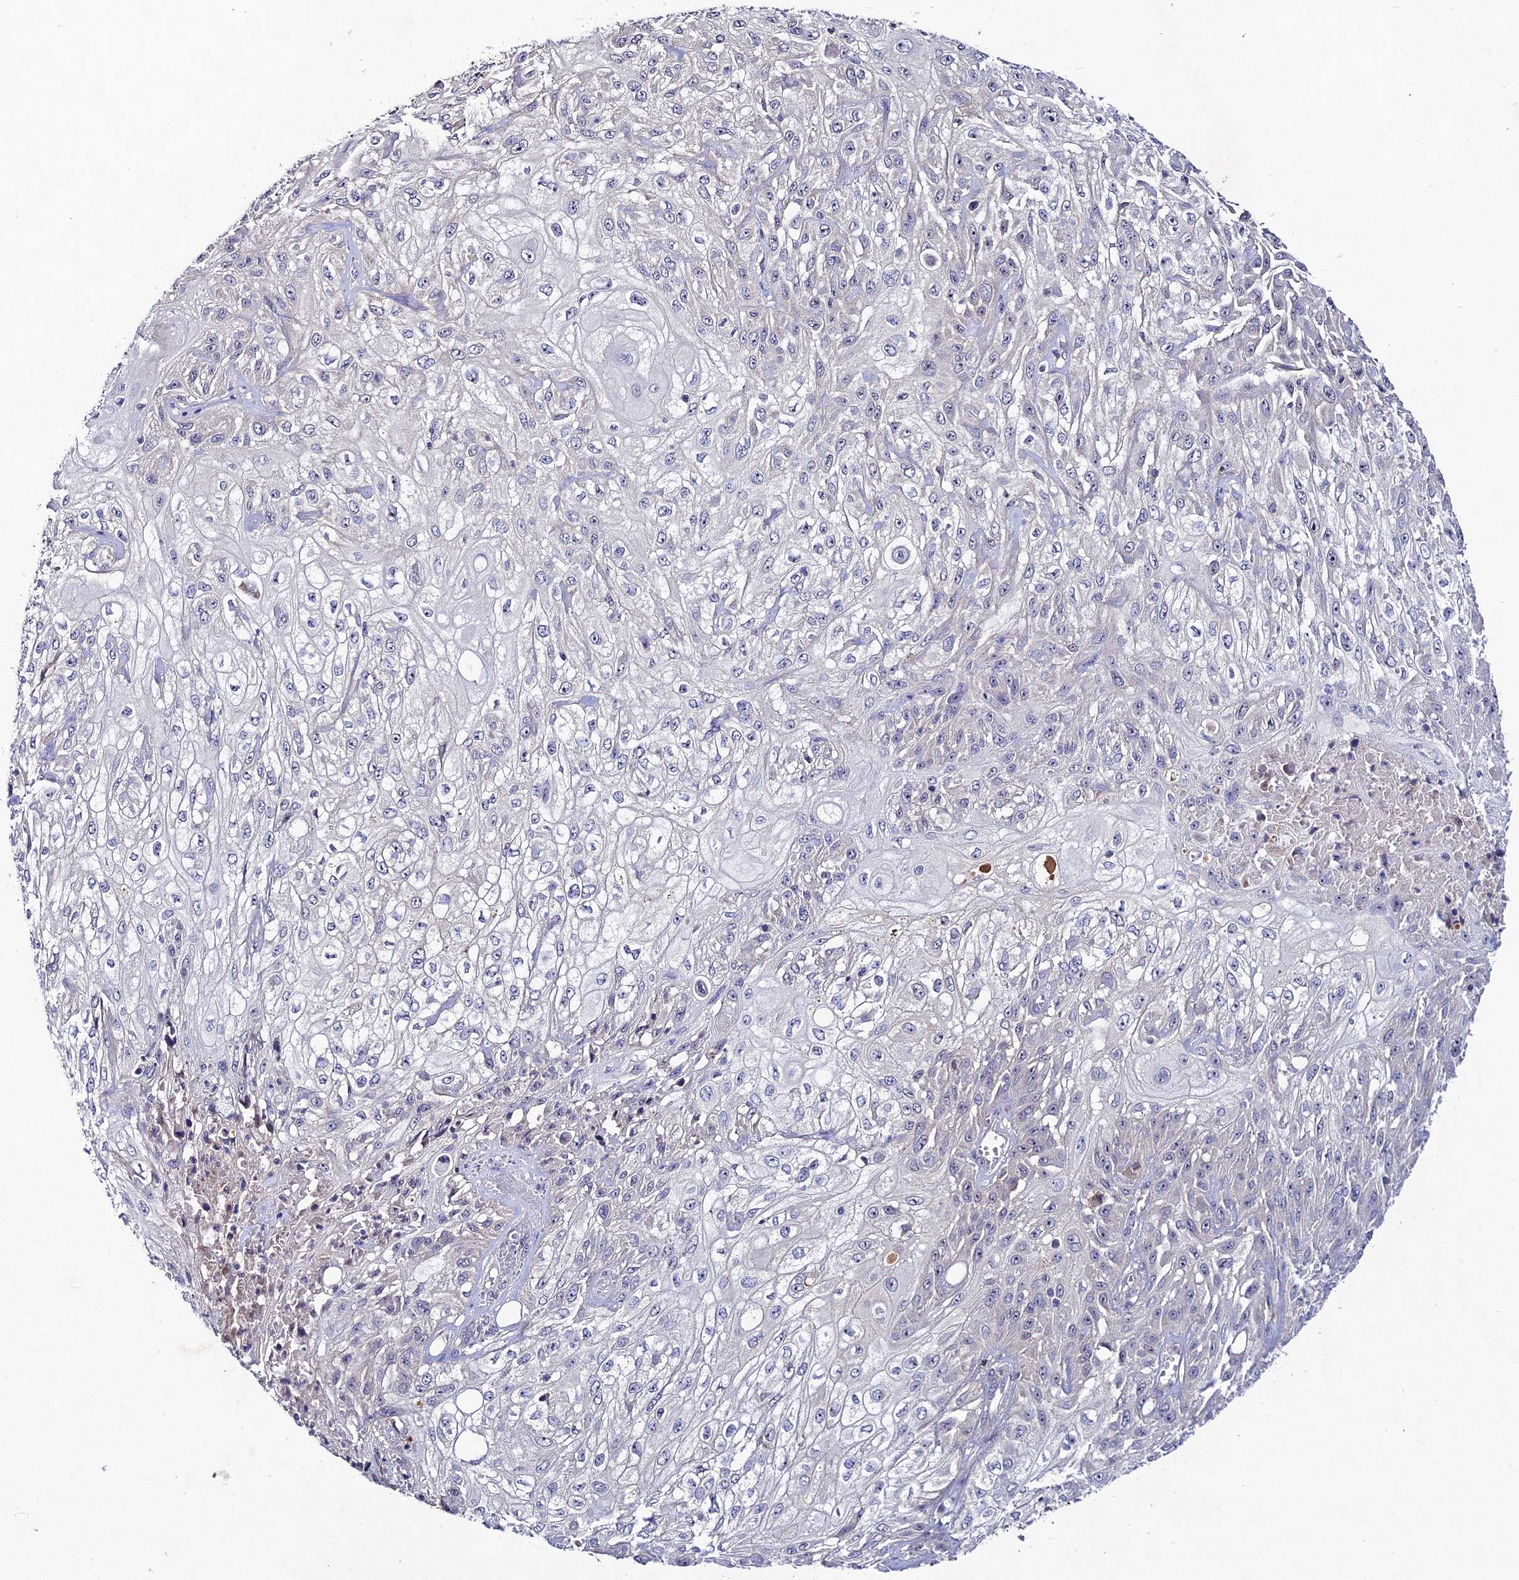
{"staining": {"intensity": "negative", "quantity": "none", "location": "none"}, "tissue": "skin cancer", "cell_type": "Tumor cells", "image_type": "cancer", "snomed": [{"axis": "morphology", "description": "Squamous cell carcinoma, NOS"}, {"axis": "morphology", "description": "Squamous cell carcinoma, metastatic, NOS"}, {"axis": "topography", "description": "Skin"}, {"axis": "topography", "description": "Lymph node"}], "caption": "Image shows no significant protein positivity in tumor cells of skin cancer. The staining is performed using DAB (3,3'-diaminobenzidine) brown chromogen with nuclei counter-stained in using hematoxylin.", "gene": "CHST5", "patient": {"sex": "male", "age": 75}}